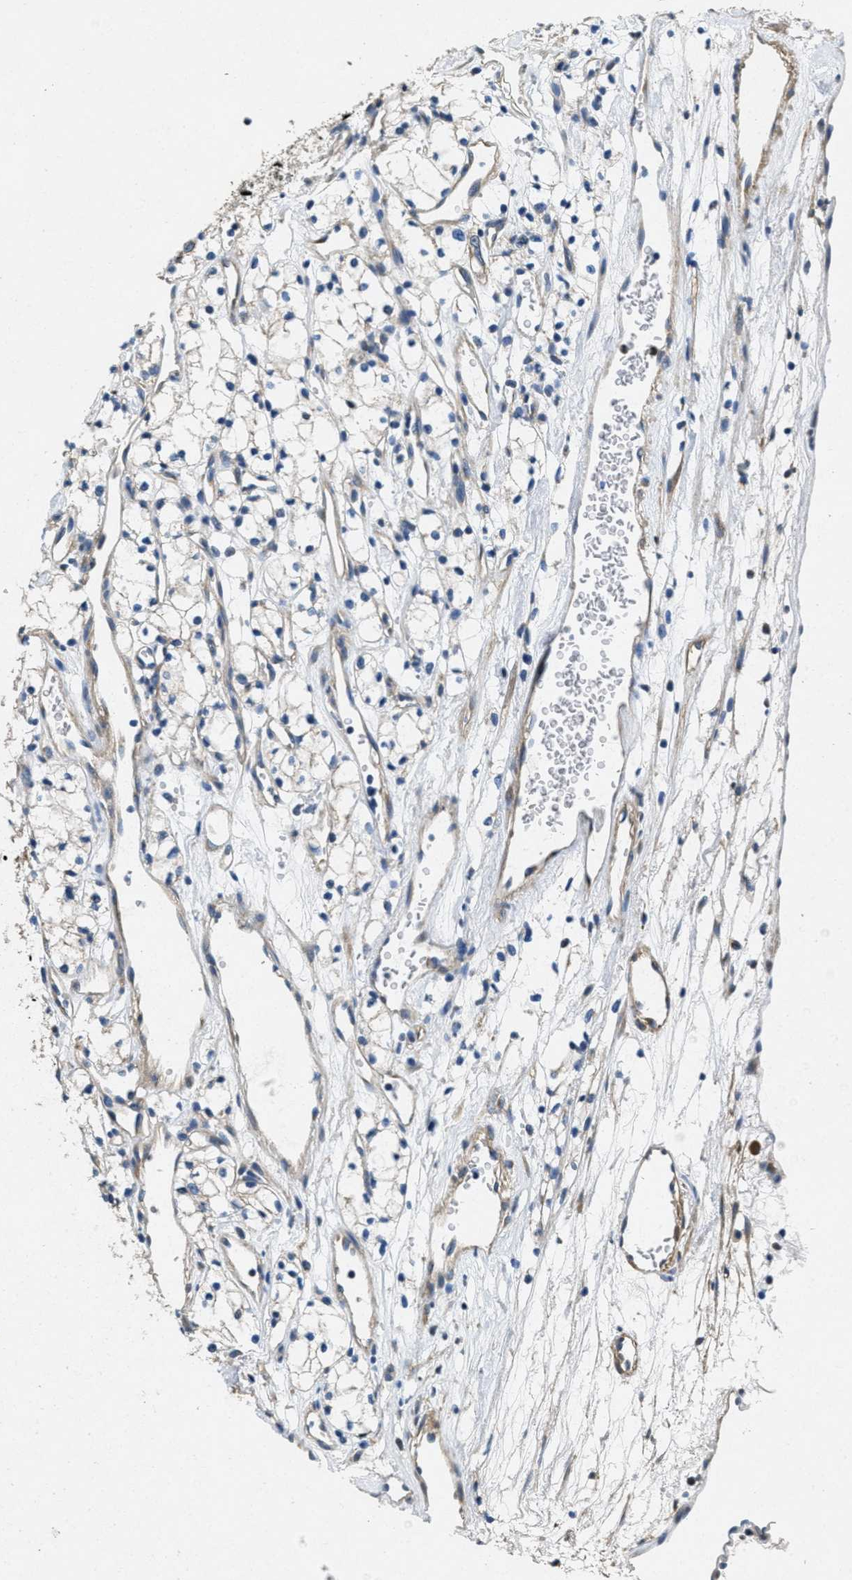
{"staining": {"intensity": "weak", "quantity": "<25%", "location": "cytoplasmic/membranous"}, "tissue": "renal cancer", "cell_type": "Tumor cells", "image_type": "cancer", "snomed": [{"axis": "morphology", "description": "Adenocarcinoma, NOS"}, {"axis": "topography", "description": "Kidney"}], "caption": "Renal cancer stained for a protein using IHC shows no positivity tumor cells.", "gene": "TOMM70", "patient": {"sex": "male", "age": 59}}